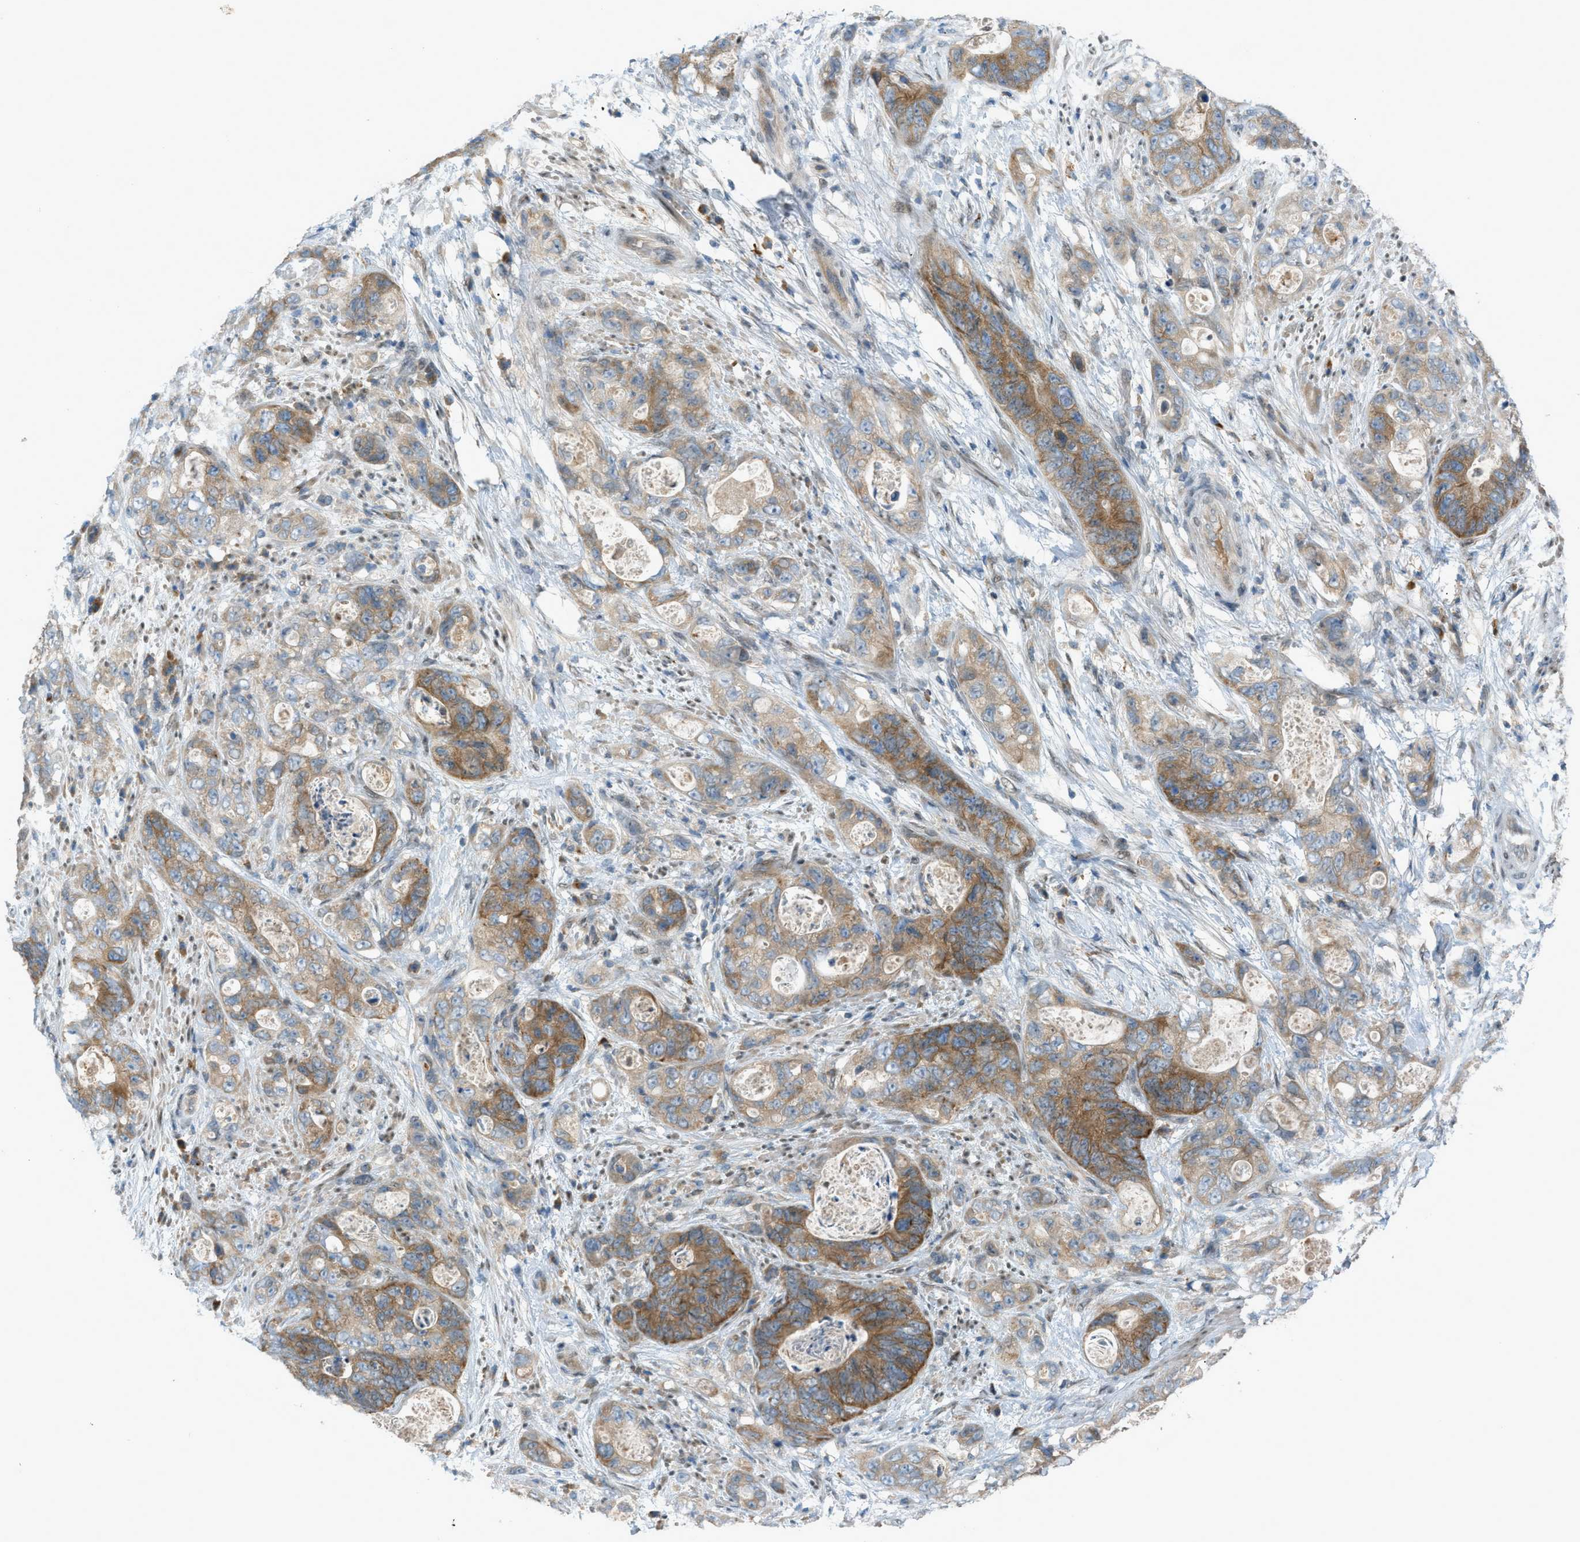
{"staining": {"intensity": "moderate", "quantity": "25%-75%", "location": "cytoplasmic/membranous"}, "tissue": "stomach cancer", "cell_type": "Tumor cells", "image_type": "cancer", "snomed": [{"axis": "morphology", "description": "Adenocarcinoma, NOS"}, {"axis": "topography", "description": "Stomach"}], "caption": "Human stomach cancer stained for a protein (brown) shows moderate cytoplasmic/membranous positive staining in approximately 25%-75% of tumor cells.", "gene": "DYRK1A", "patient": {"sex": "female", "age": 89}}